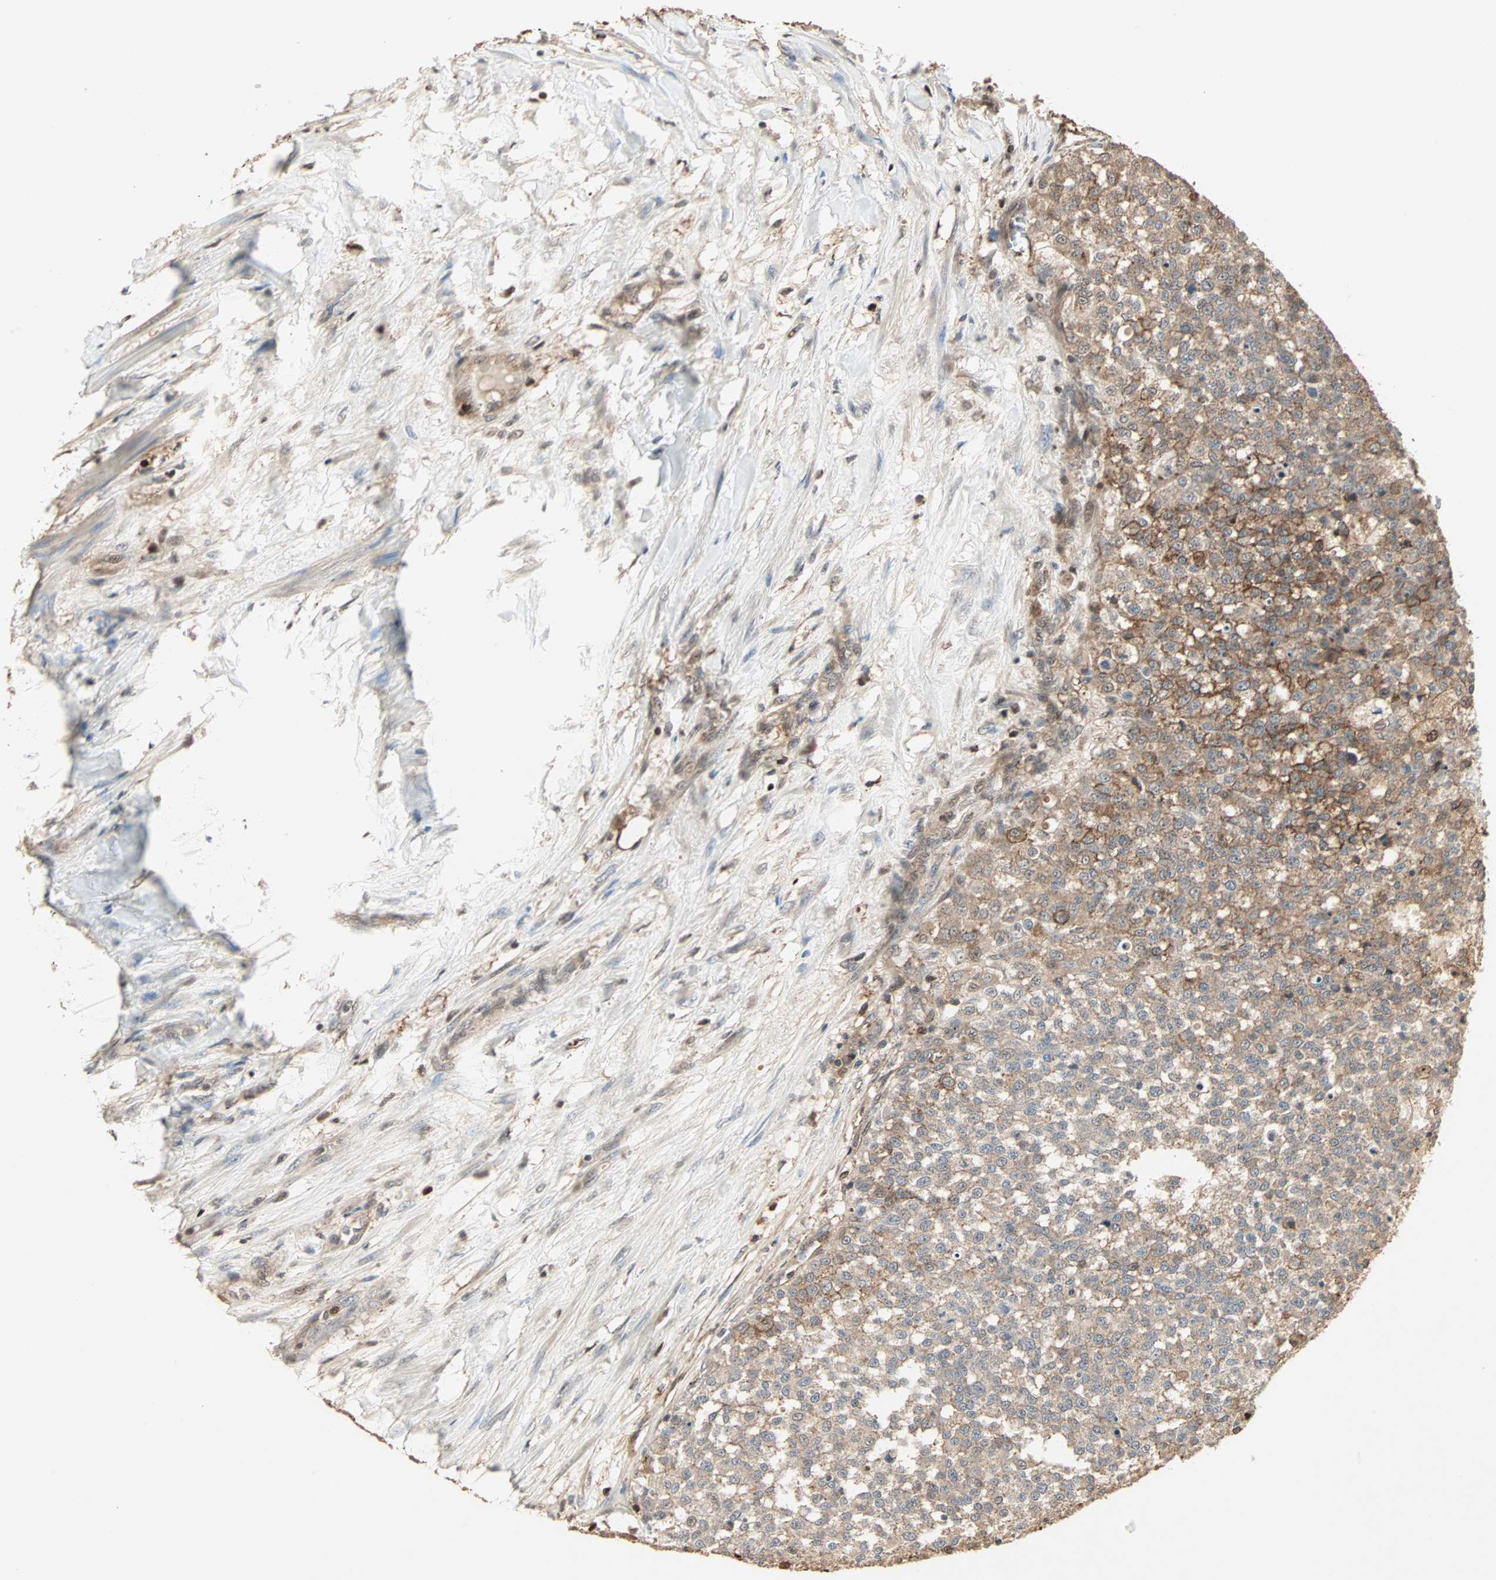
{"staining": {"intensity": "moderate", "quantity": ">75%", "location": "cytoplasmic/membranous"}, "tissue": "testis cancer", "cell_type": "Tumor cells", "image_type": "cancer", "snomed": [{"axis": "morphology", "description": "Seminoma, NOS"}, {"axis": "topography", "description": "Testis"}], "caption": "This image reveals testis cancer (seminoma) stained with immunohistochemistry (IHC) to label a protein in brown. The cytoplasmic/membranous of tumor cells show moderate positivity for the protein. Nuclei are counter-stained blue.", "gene": "DRG2", "patient": {"sex": "male", "age": 59}}